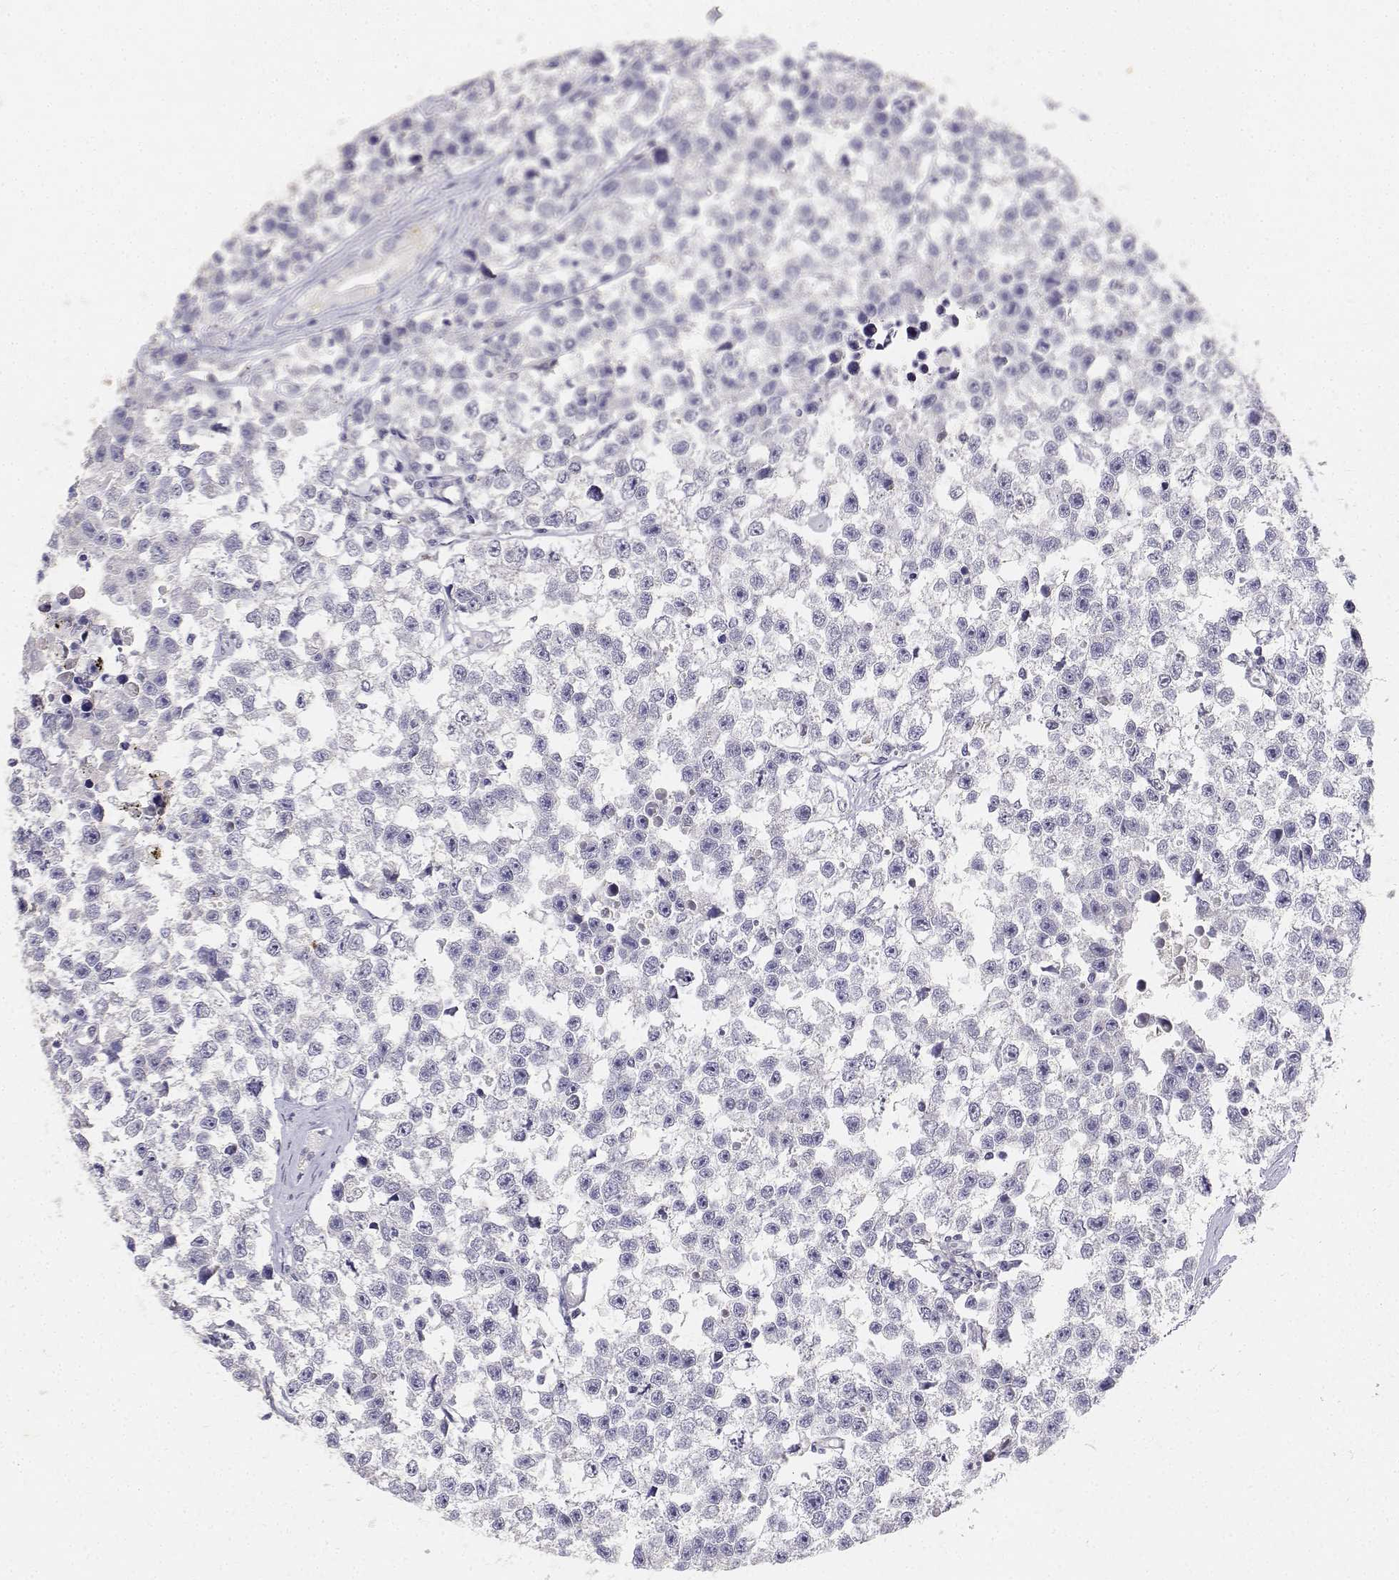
{"staining": {"intensity": "negative", "quantity": "none", "location": "none"}, "tissue": "testis cancer", "cell_type": "Tumor cells", "image_type": "cancer", "snomed": [{"axis": "morphology", "description": "Seminoma, NOS"}, {"axis": "topography", "description": "Testis"}], "caption": "A photomicrograph of seminoma (testis) stained for a protein exhibits no brown staining in tumor cells.", "gene": "PAEP", "patient": {"sex": "male", "age": 26}}